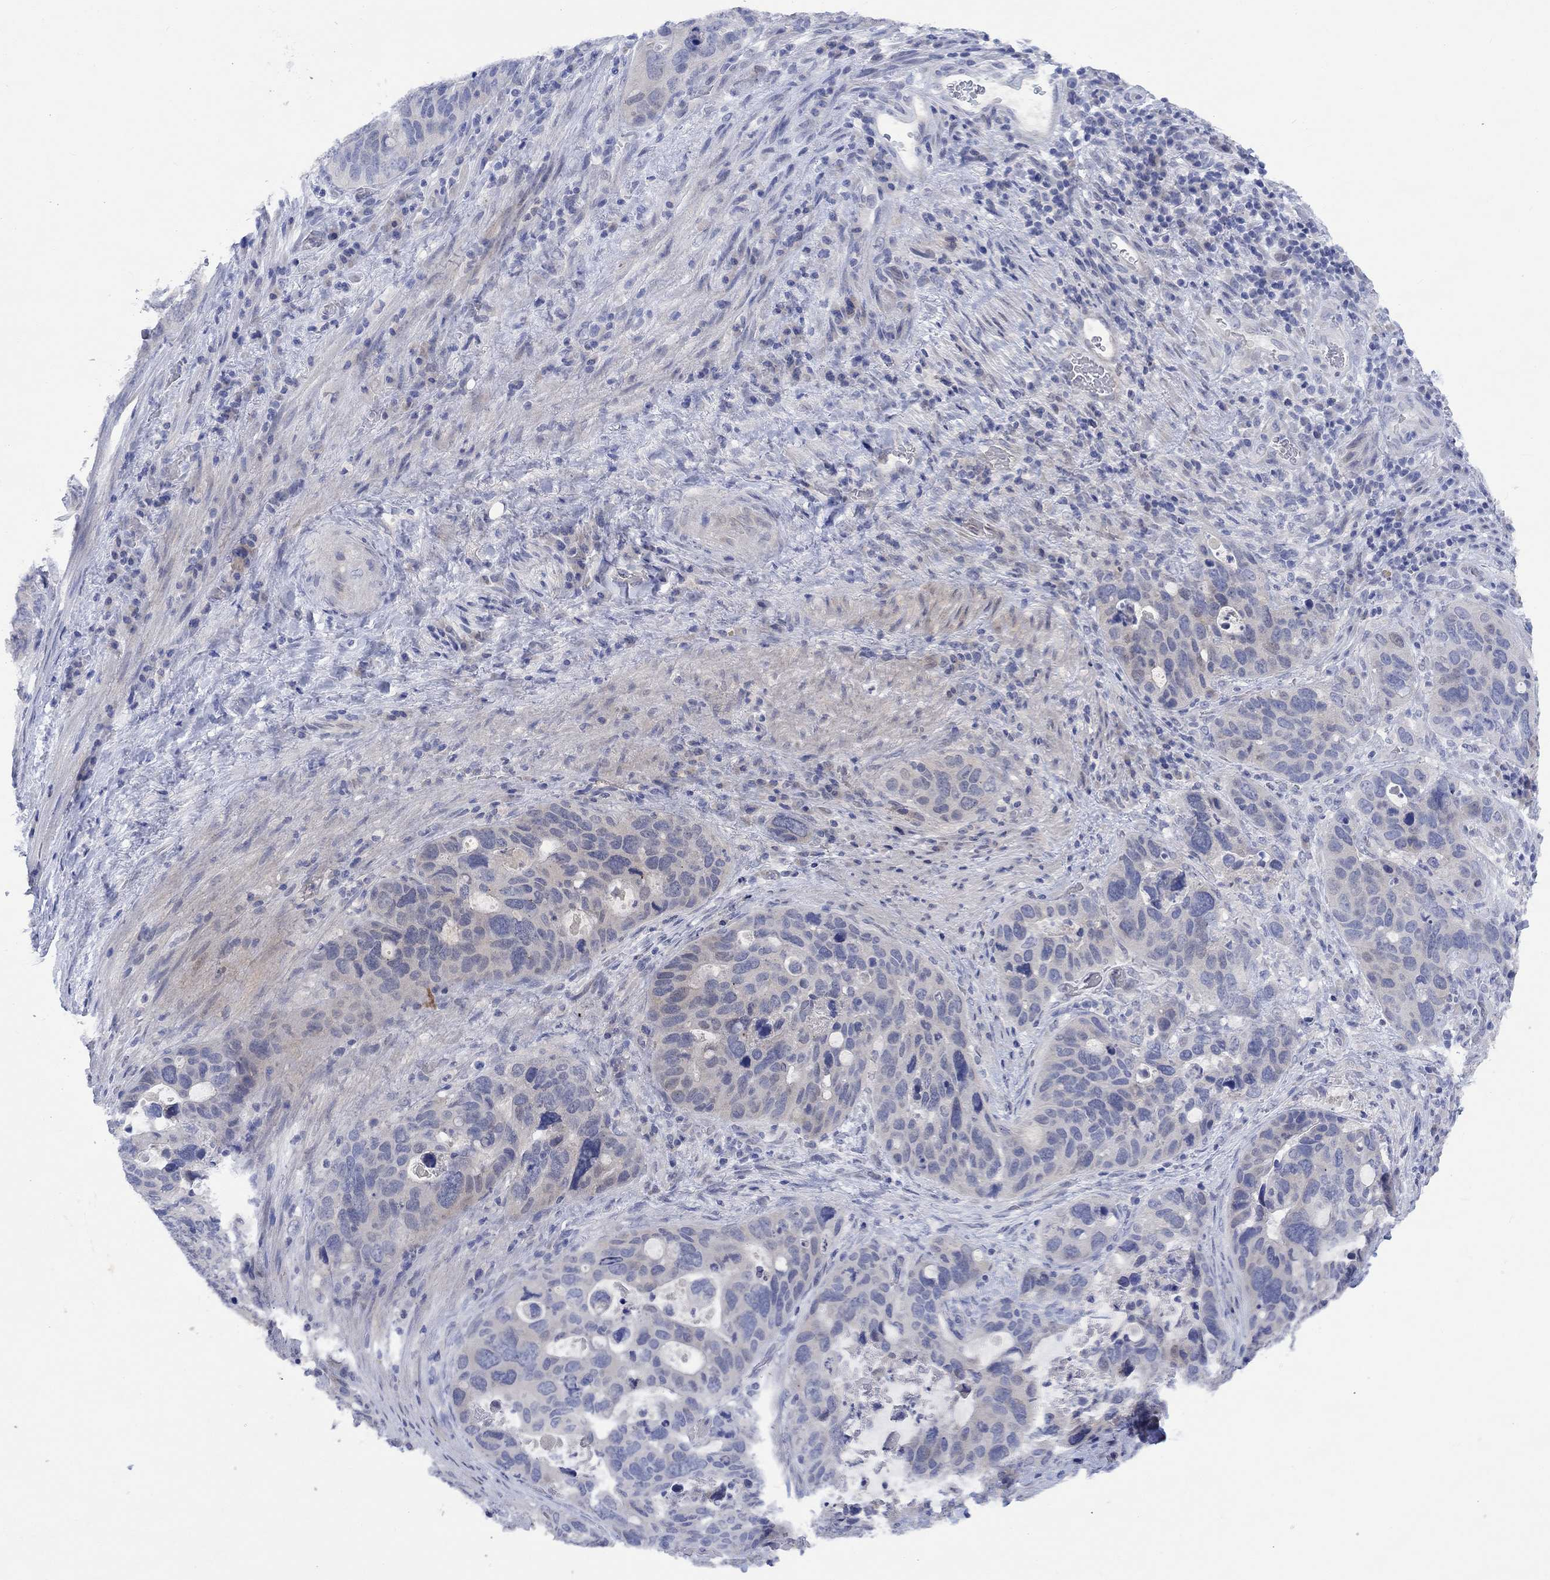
{"staining": {"intensity": "negative", "quantity": "none", "location": "none"}, "tissue": "stomach cancer", "cell_type": "Tumor cells", "image_type": "cancer", "snomed": [{"axis": "morphology", "description": "Adenocarcinoma, NOS"}, {"axis": "topography", "description": "Stomach"}], "caption": "The immunohistochemistry photomicrograph has no significant expression in tumor cells of stomach cancer tissue. Nuclei are stained in blue.", "gene": "DLK1", "patient": {"sex": "male", "age": 54}}